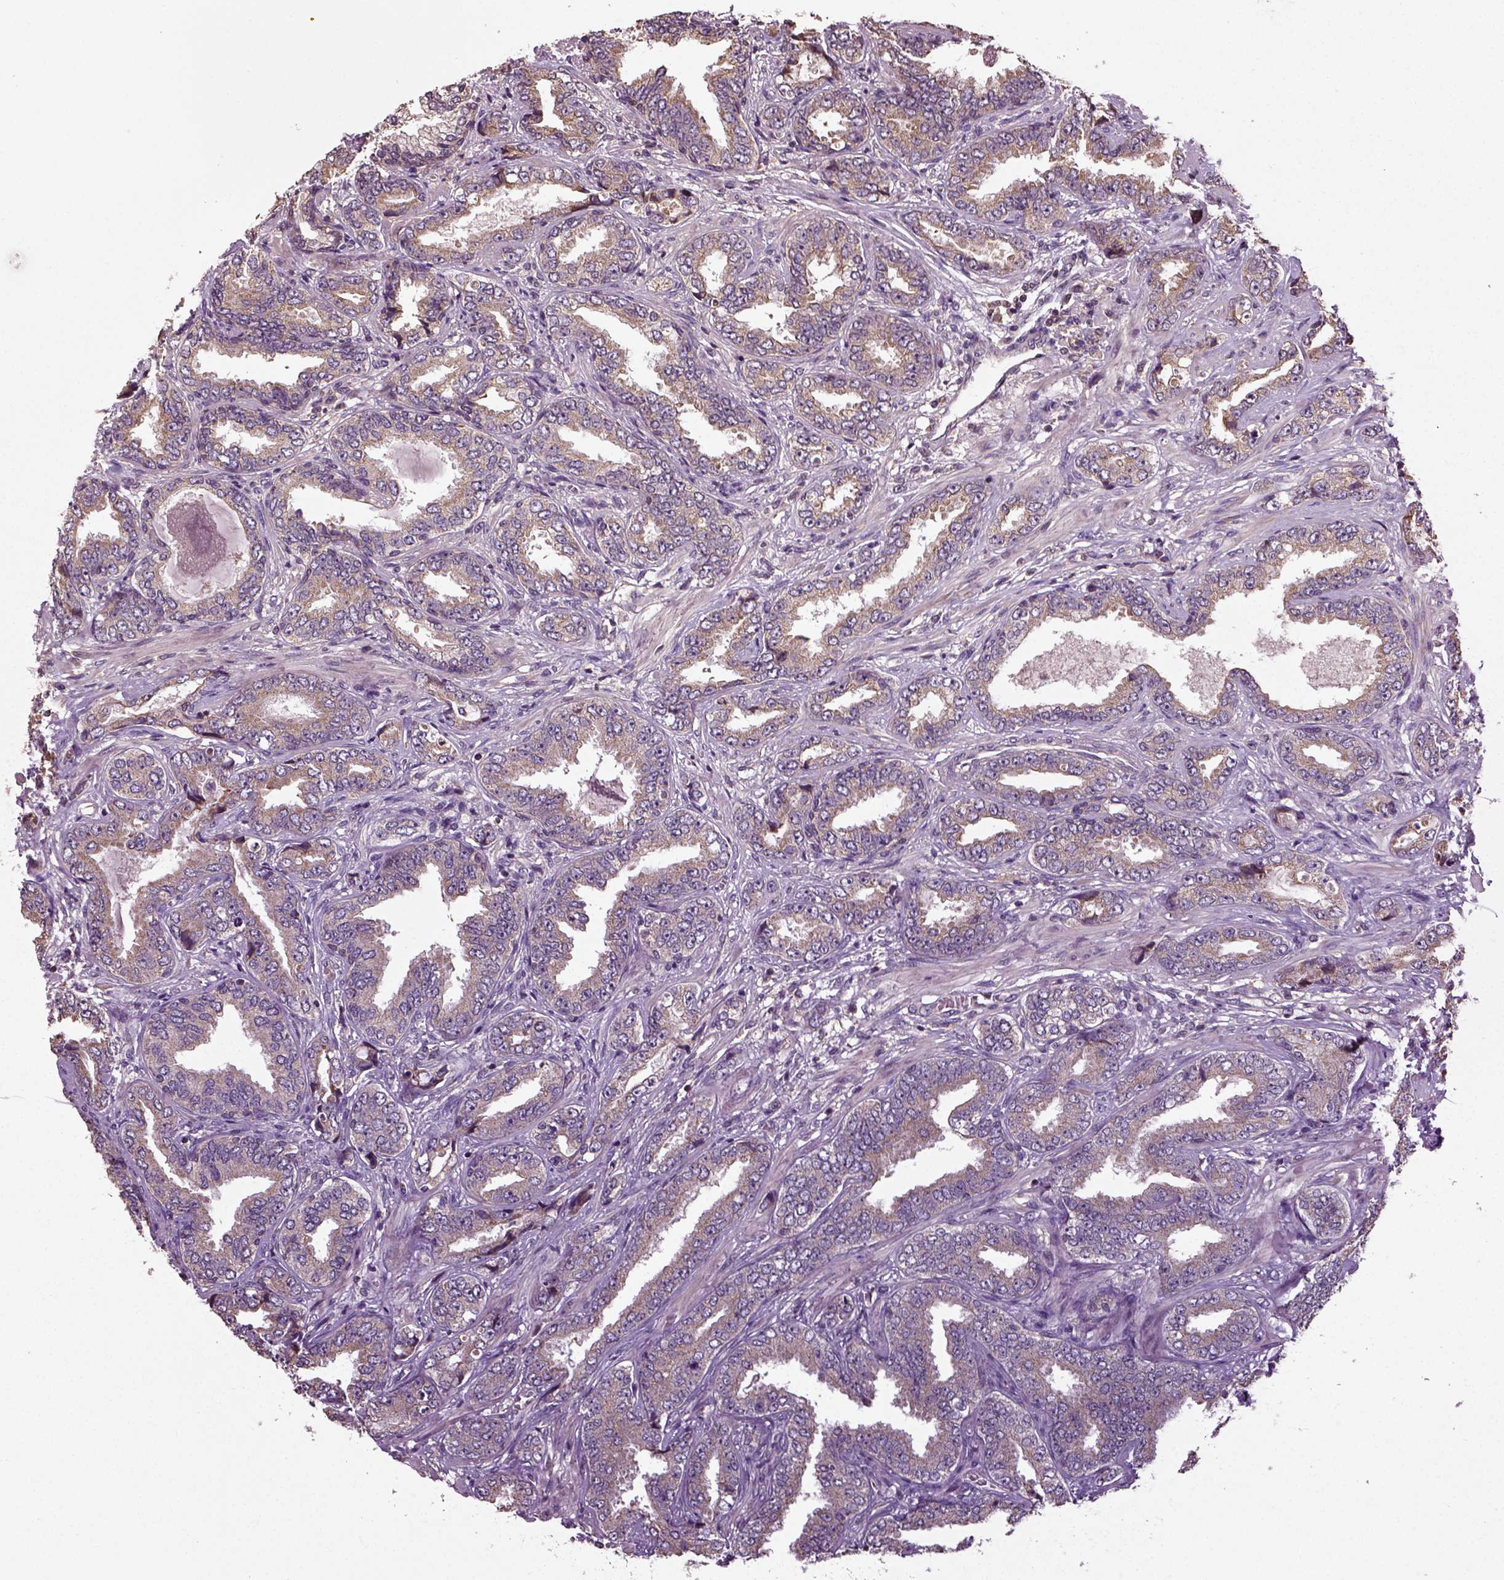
{"staining": {"intensity": "moderate", "quantity": "<25%", "location": "cytoplasmic/membranous"}, "tissue": "prostate cancer", "cell_type": "Tumor cells", "image_type": "cancer", "snomed": [{"axis": "morphology", "description": "Adenocarcinoma, Low grade"}, {"axis": "topography", "description": "Prostate"}], "caption": "A high-resolution photomicrograph shows IHC staining of prostate cancer (low-grade adenocarcinoma), which reveals moderate cytoplasmic/membranous staining in approximately <25% of tumor cells.", "gene": "ERV3-1", "patient": {"sex": "male", "age": 68}}